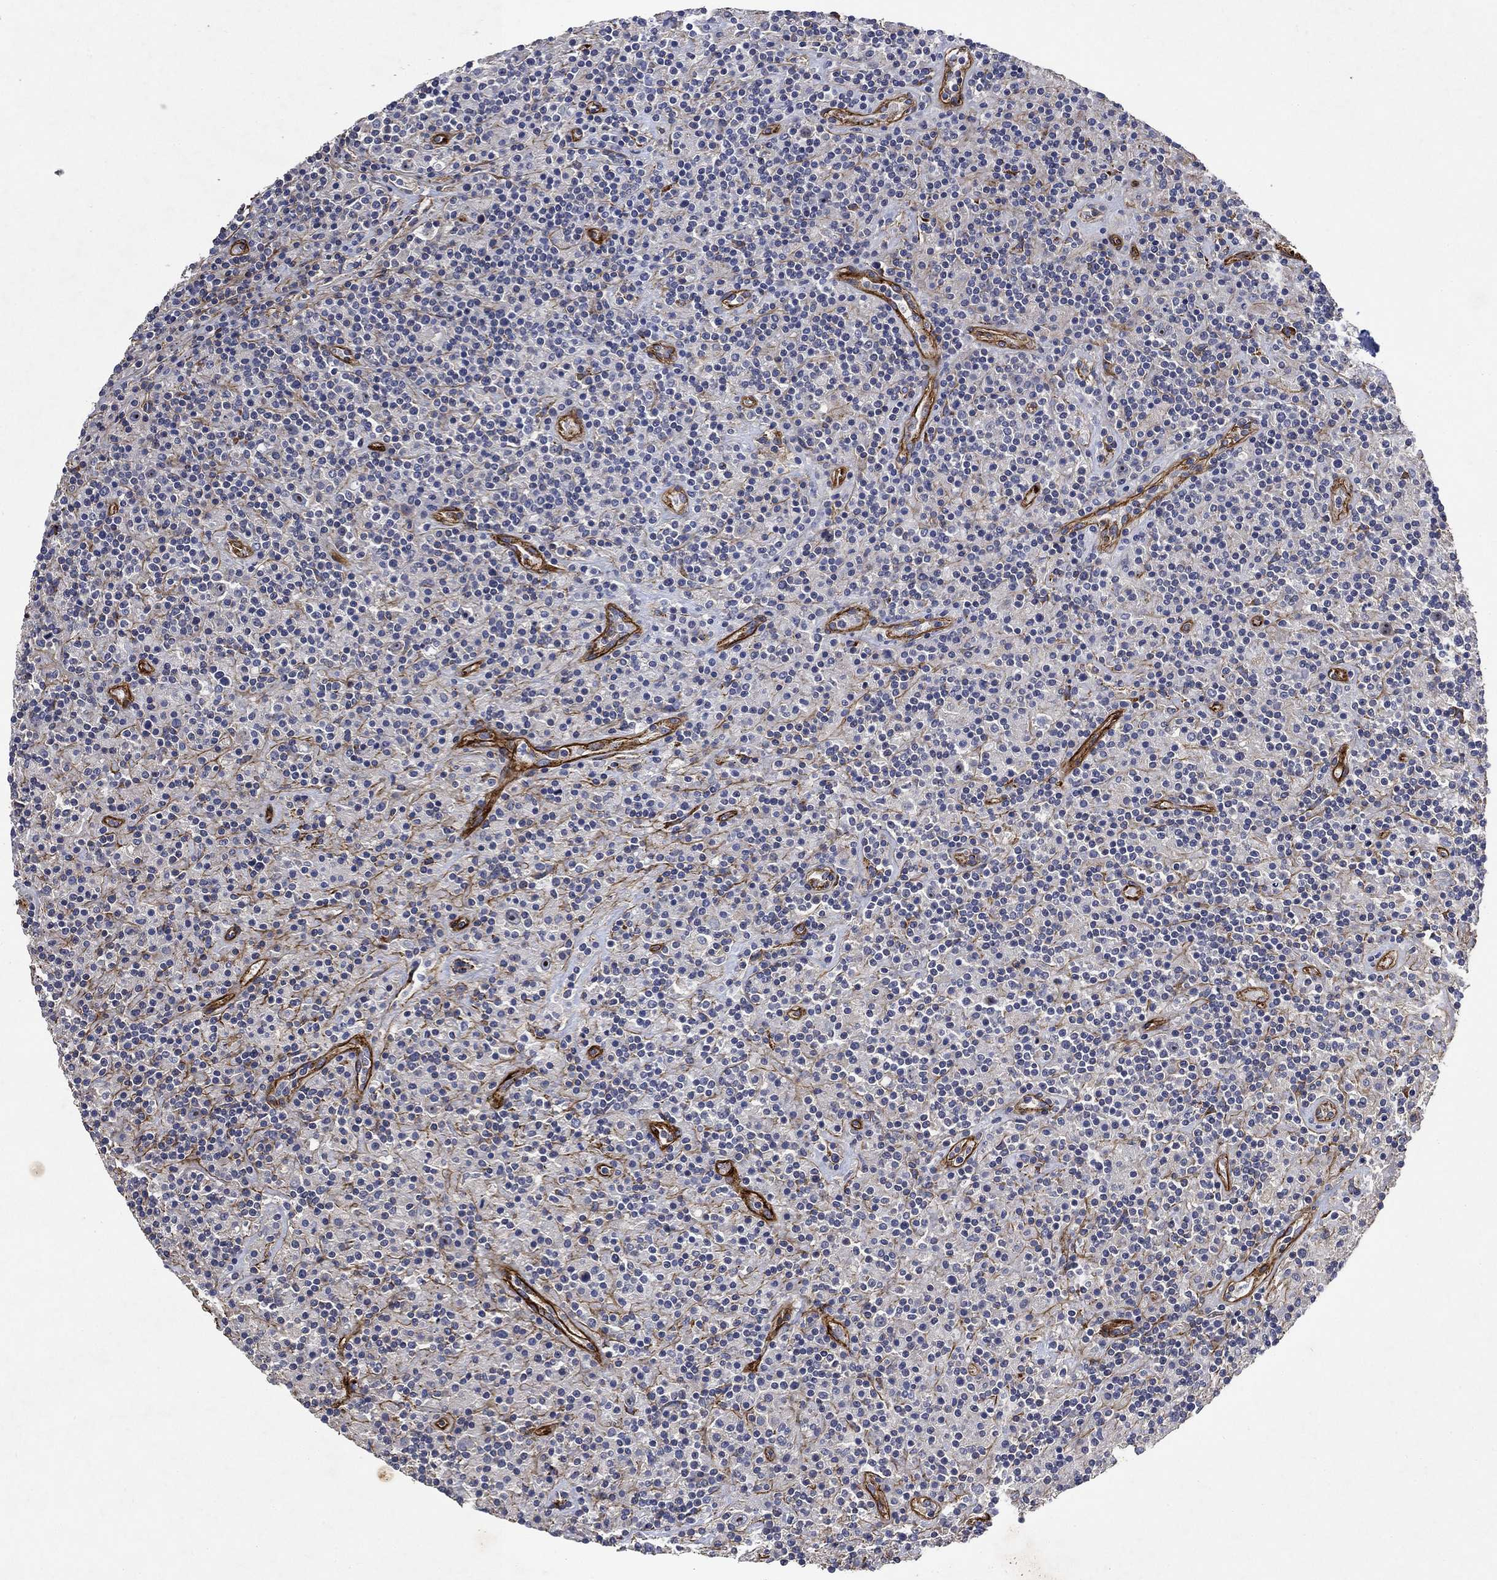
{"staining": {"intensity": "negative", "quantity": "none", "location": "none"}, "tissue": "lymphoma", "cell_type": "Tumor cells", "image_type": "cancer", "snomed": [{"axis": "morphology", "description": "Hodgkin's disease, NOS"}, {"axis": "topography", "description": "Lymph node"}], "caption": "Tumor cells are negative for protein expression in human lymphoma.", "gene": "COL4A2", "patient": {"sex": "male", "age": 70}}